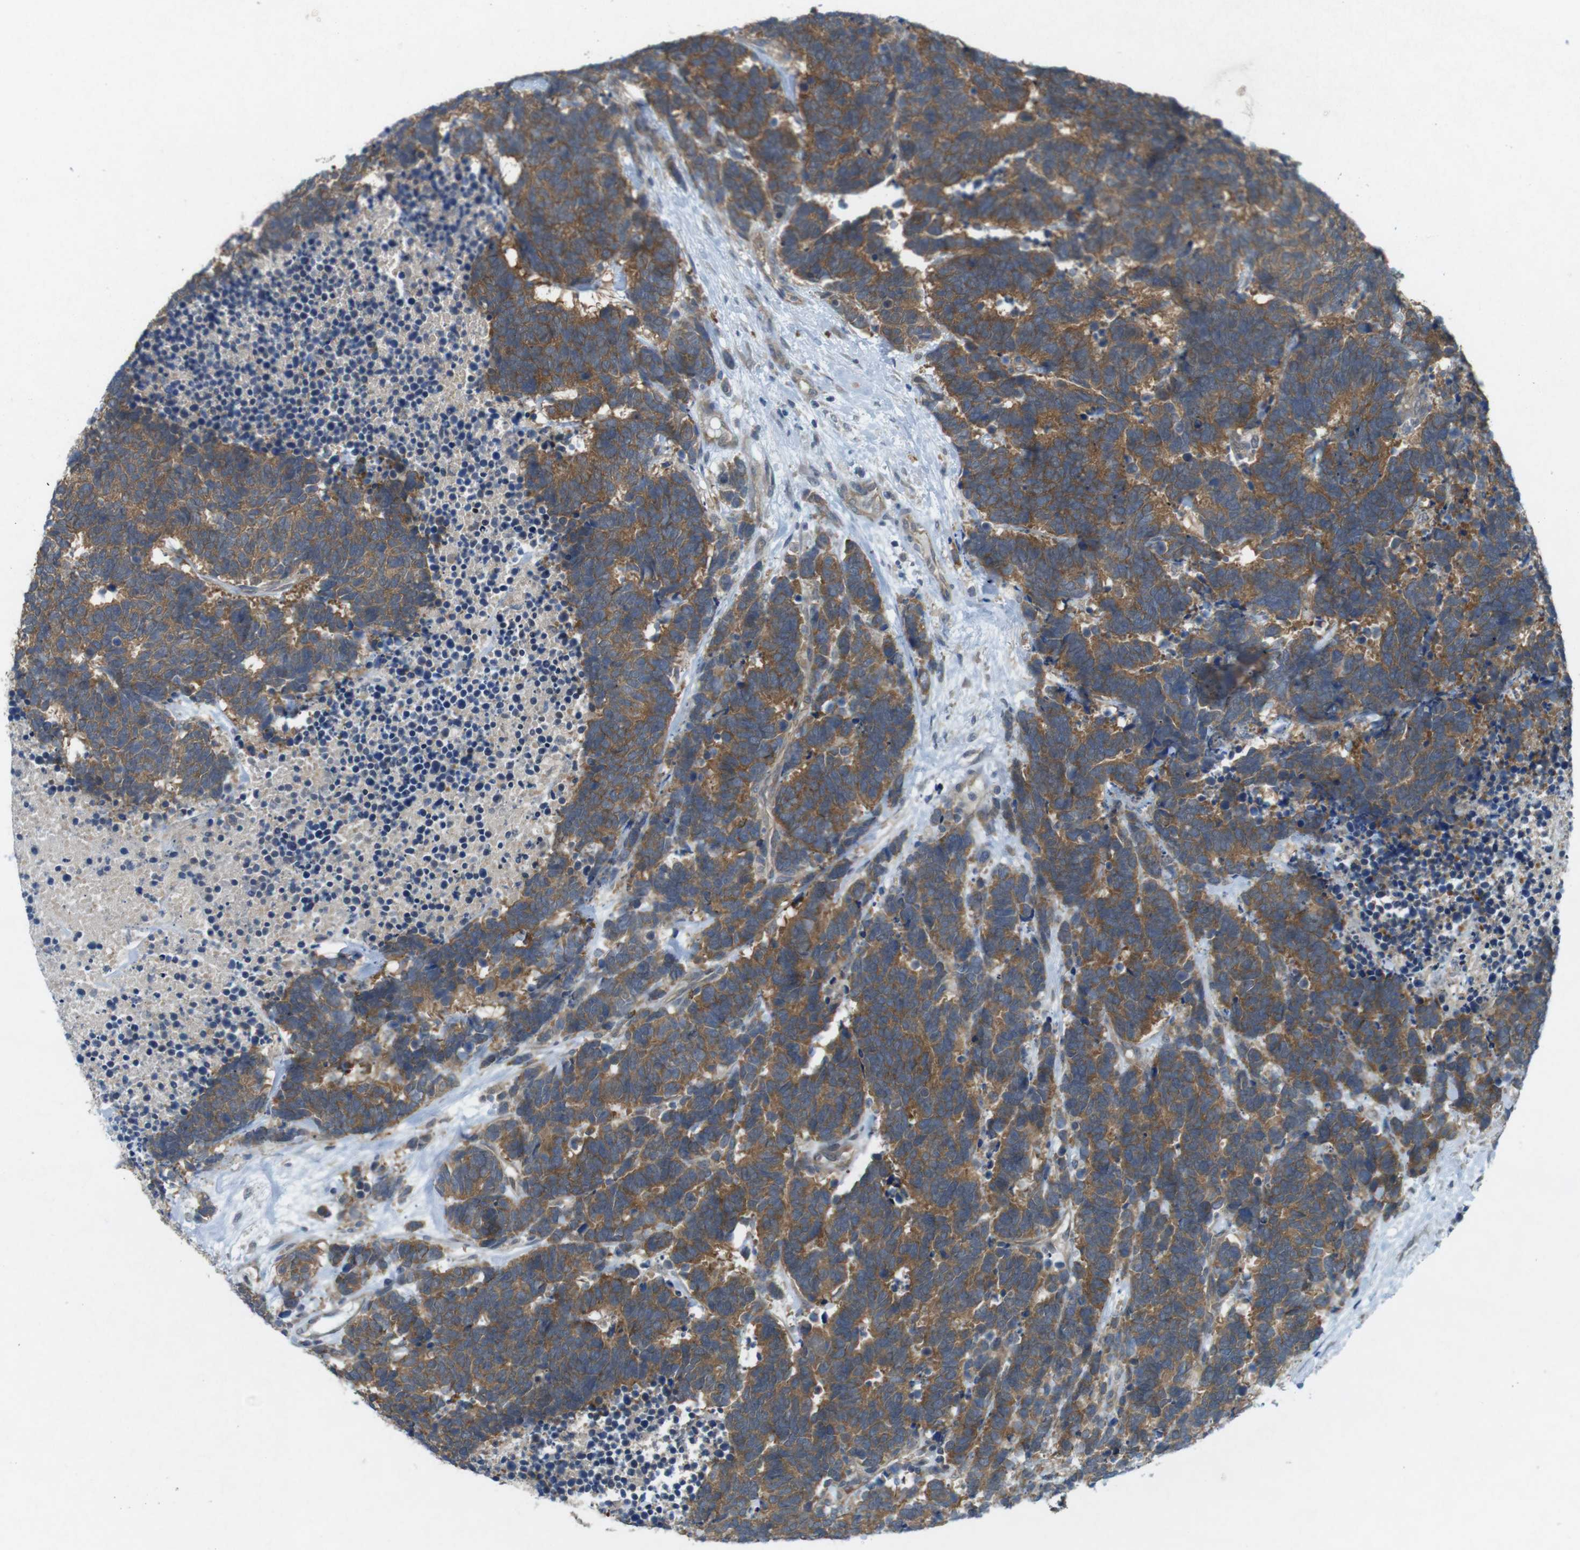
{"staining": {"intensity": "moderate", "quantity": ">75%", "location": "cytoplasmic/membranous"}, "tissue": "carcinoid", "cell_type": "Tumor cells", "image_type": "cancer", "snomed": [{"axis": "morphology", "description": "Carcinoma, NOS"}, {"axis": "morphology", "description": "Carcinoid, malignant, NOS"}, {"axis": "topography", "description": "Urinary bladder"}], "caption": "An immunohistochemistry micrograph of tumor tissue is shown. Protein staining in brown highlights moderate cytoplasmic/membranous positivity in carcinoid within tumor cells.", "gene": "SUGT1", "patient": {"sex": "male", "age": 57}}